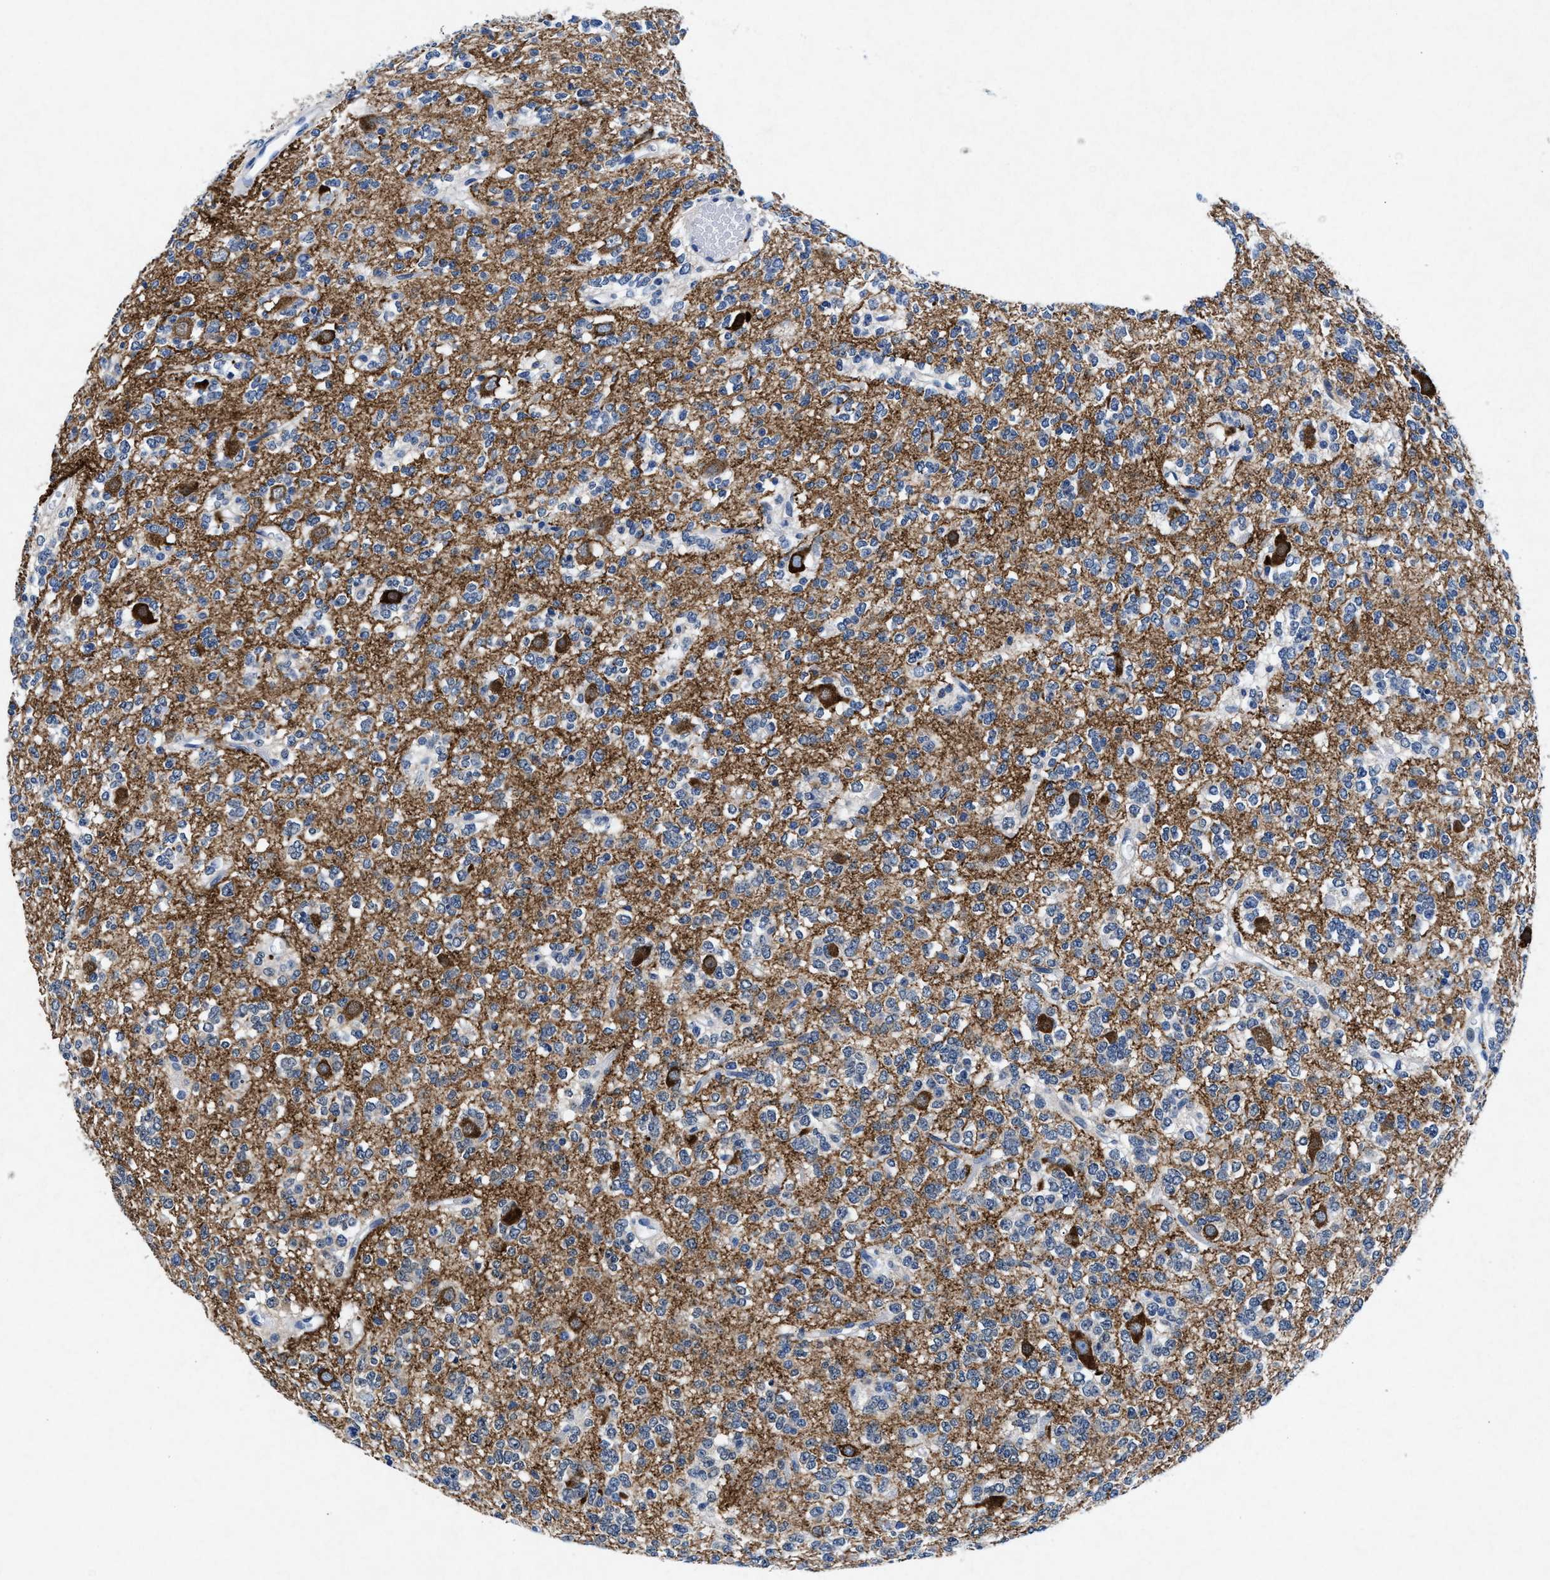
{"staining": {"intensity": "negative", "quantity": "none", "location": "none"}, "tissue": "glioma", "cell_type": "Tumor cells", "image_type": "cancer", "snomed": [{"axis": "morphology", "description": "Glioma, malignant, Low grade"}, {"axis": "topography", "description": "Brain"}], "caption": "Immunohistochemistry (IHC) of glioma reveals no expression in tumor cells.", "gene": "MAP6", "patient": {"sex": "male", "age": 38}}